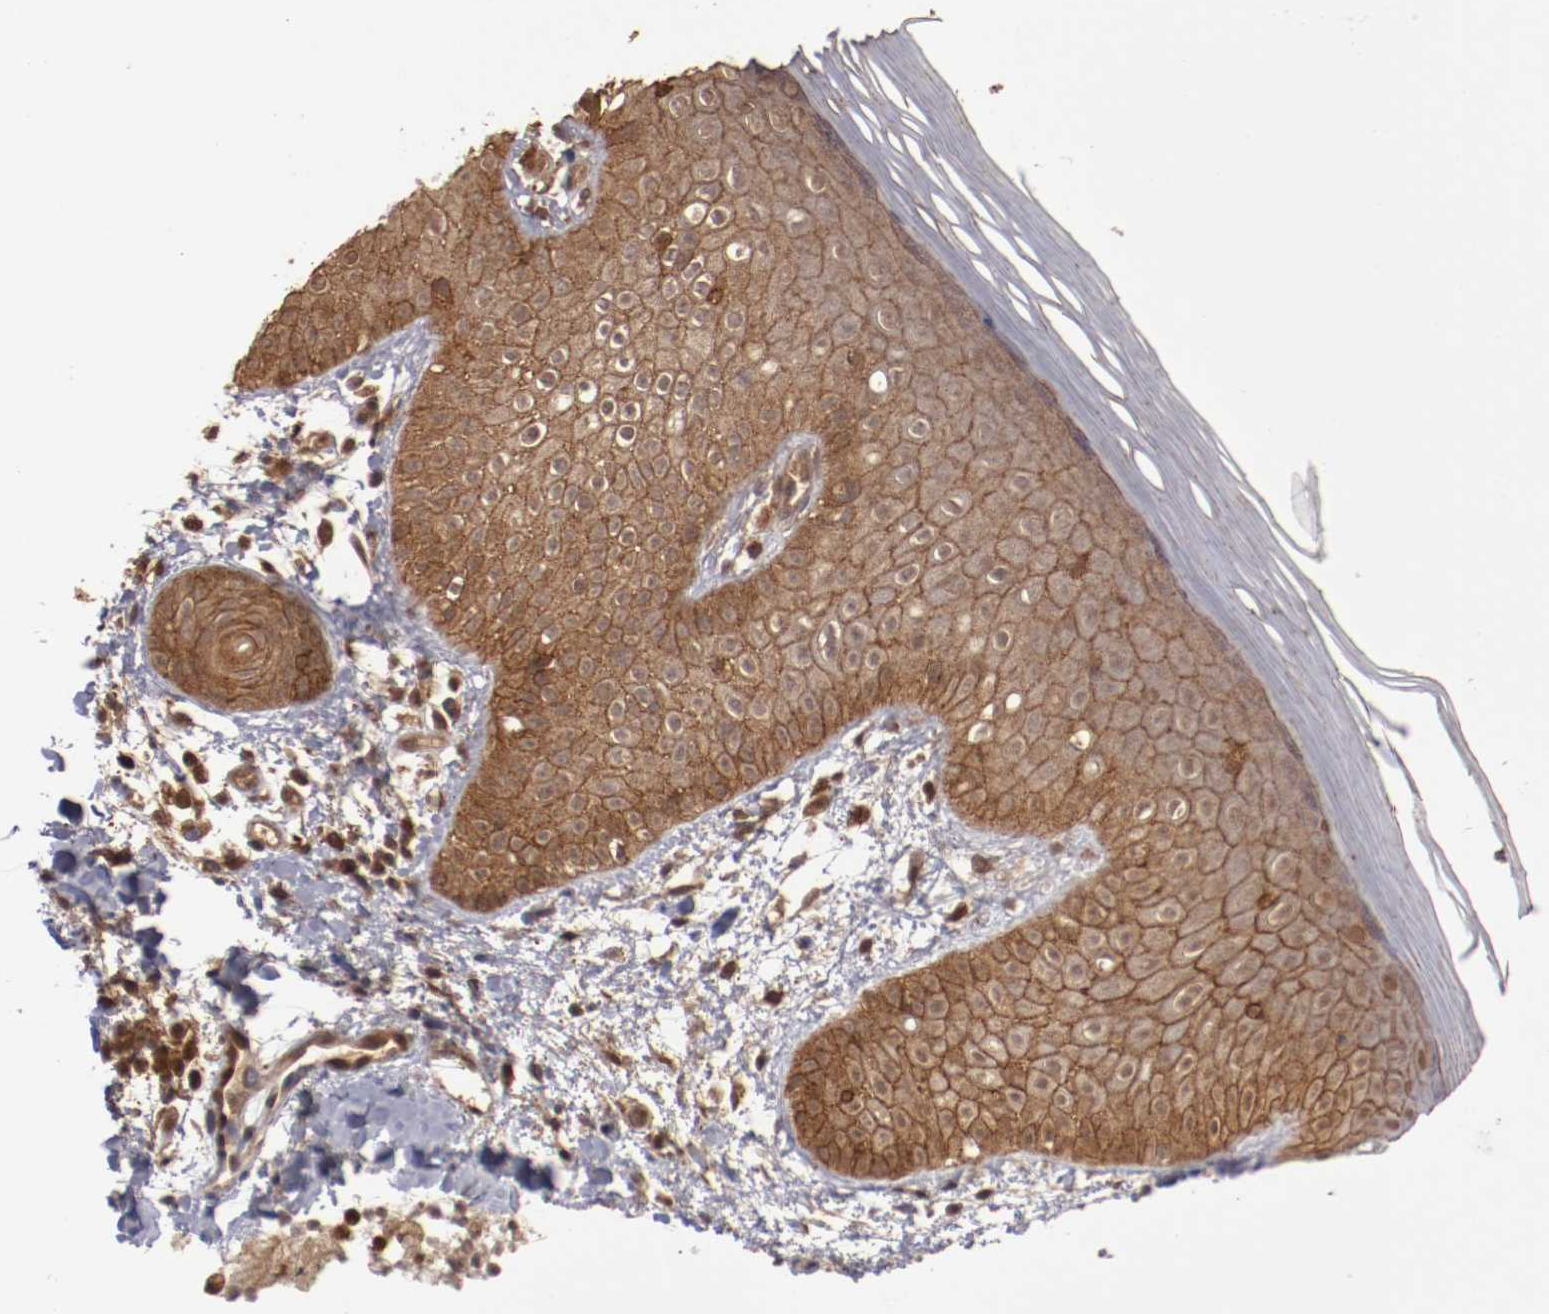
{"staining": {"intensity": "moderate", "quantity": ">75%", "location": "cytoplasmic/membranous"}, "tissue": "skin", "cell_type": "Epidermal cells", "image_type": "normal", "snomed": [{"axis": "morphology", "description": "Normal tissue, NOS"}, {"axis": "morphology", "description": "Inflammation, NOS"}, {"axis": "topography", "description": "Soft tissue"}, {"axis": "topography", "description": "Anal"}], "caption": "Epidermal cells exhibit moderate cytoplasmic/membranous expression in approximately >75% of cells in benign skin.", "gene": "RPS6KA6", "patient": {"sex": "female", "age": 15}}